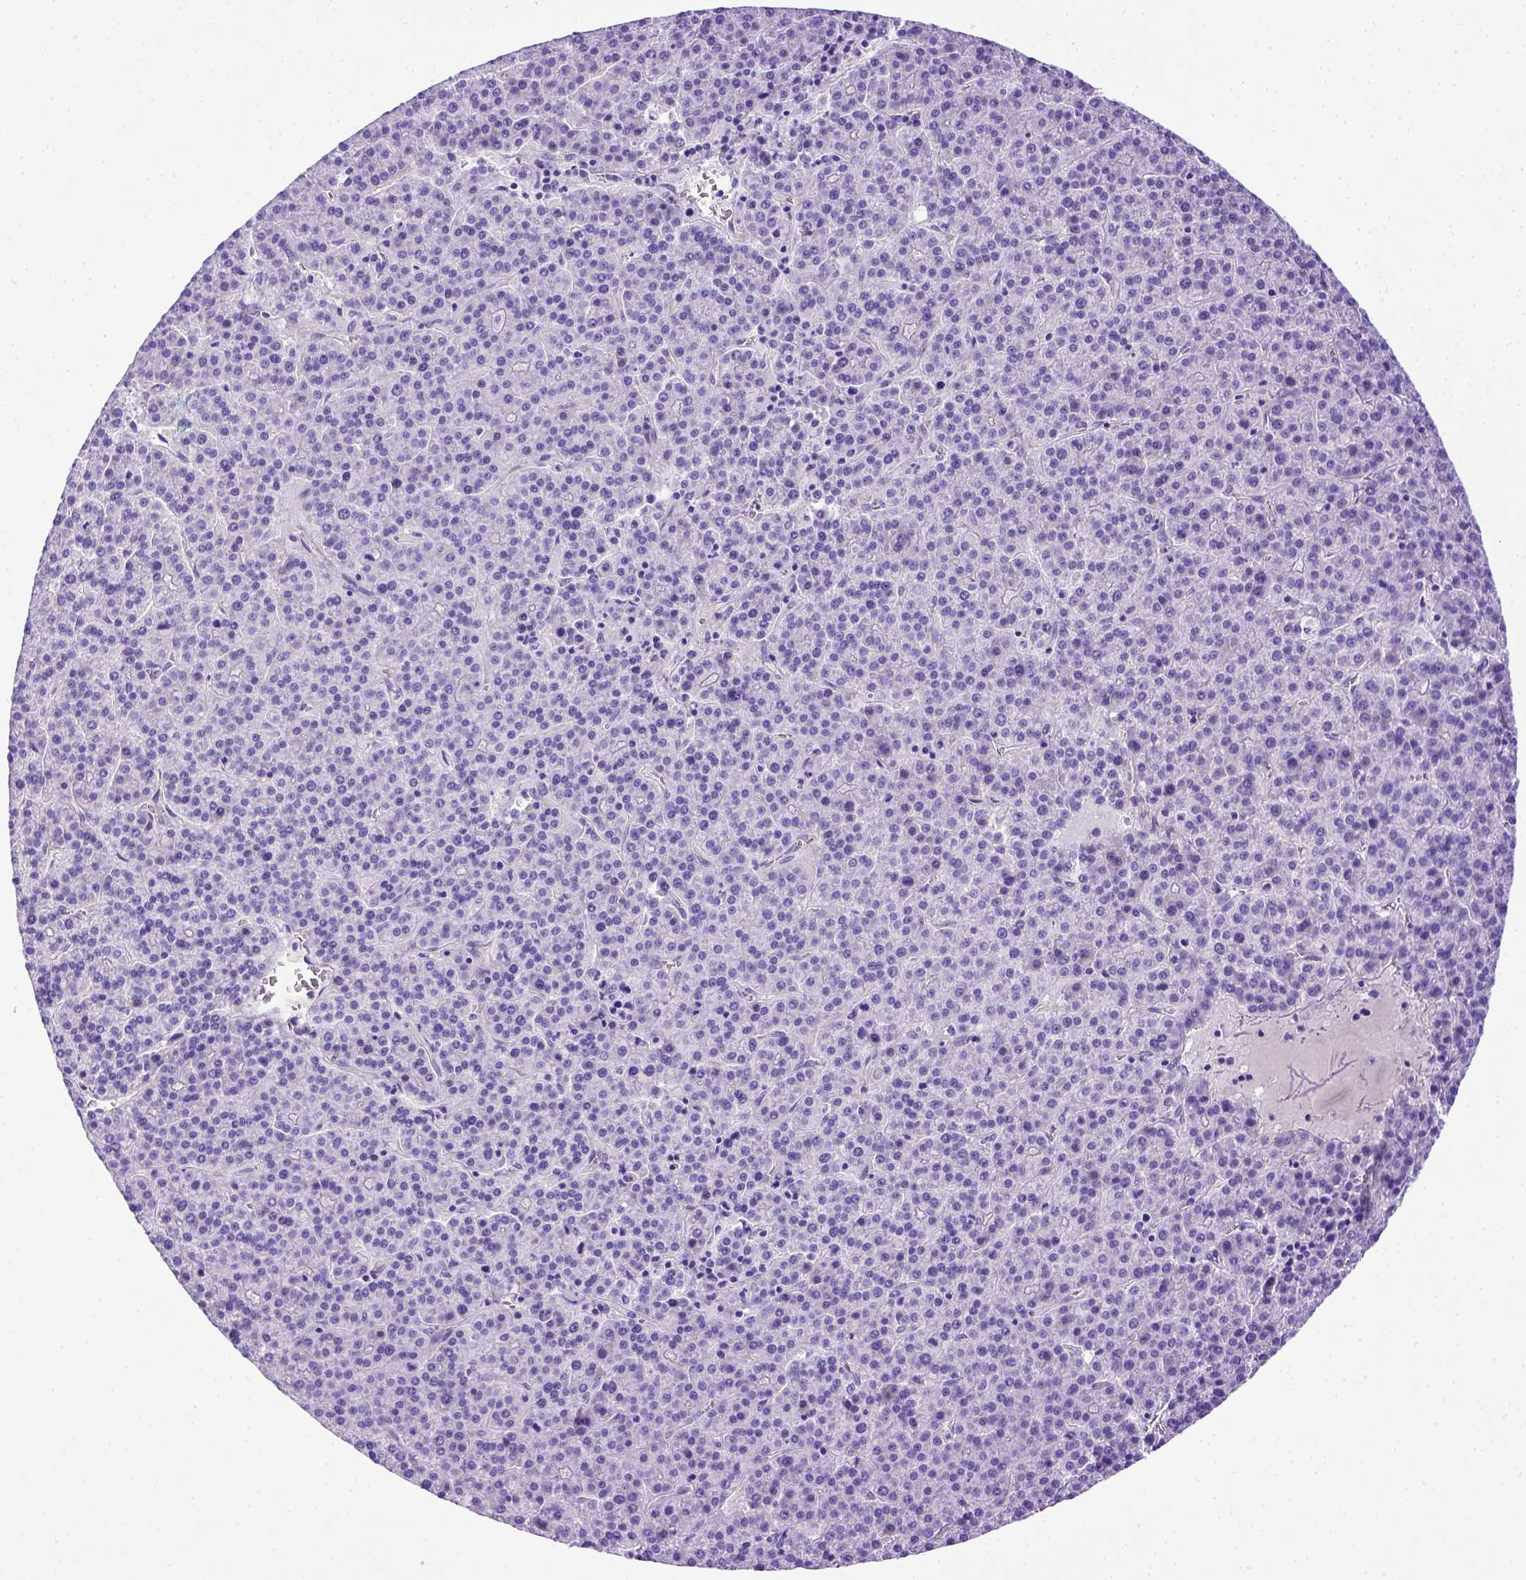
{"staining": {"intensity": "negative", "quantity": "none", "location": "none"}, "tissue": "liver cancer", "cell_type": "Tumor cells", "image_type": "cancer", "snomed": [{"axis": "morphology", "description": "Carcinoma, Hepatocellular, NOS"}, {"axis": "topography", "description": "Liver"}], "caption": "This micrograph is of liver hepatocellular carcinoma stained with IHC to label a protein in brown with the nuclei are counter-stained blue. There is no positivity in tumor cells.", "gene": "LRRC18", "patient": {"sex": "female", "age": 58}}